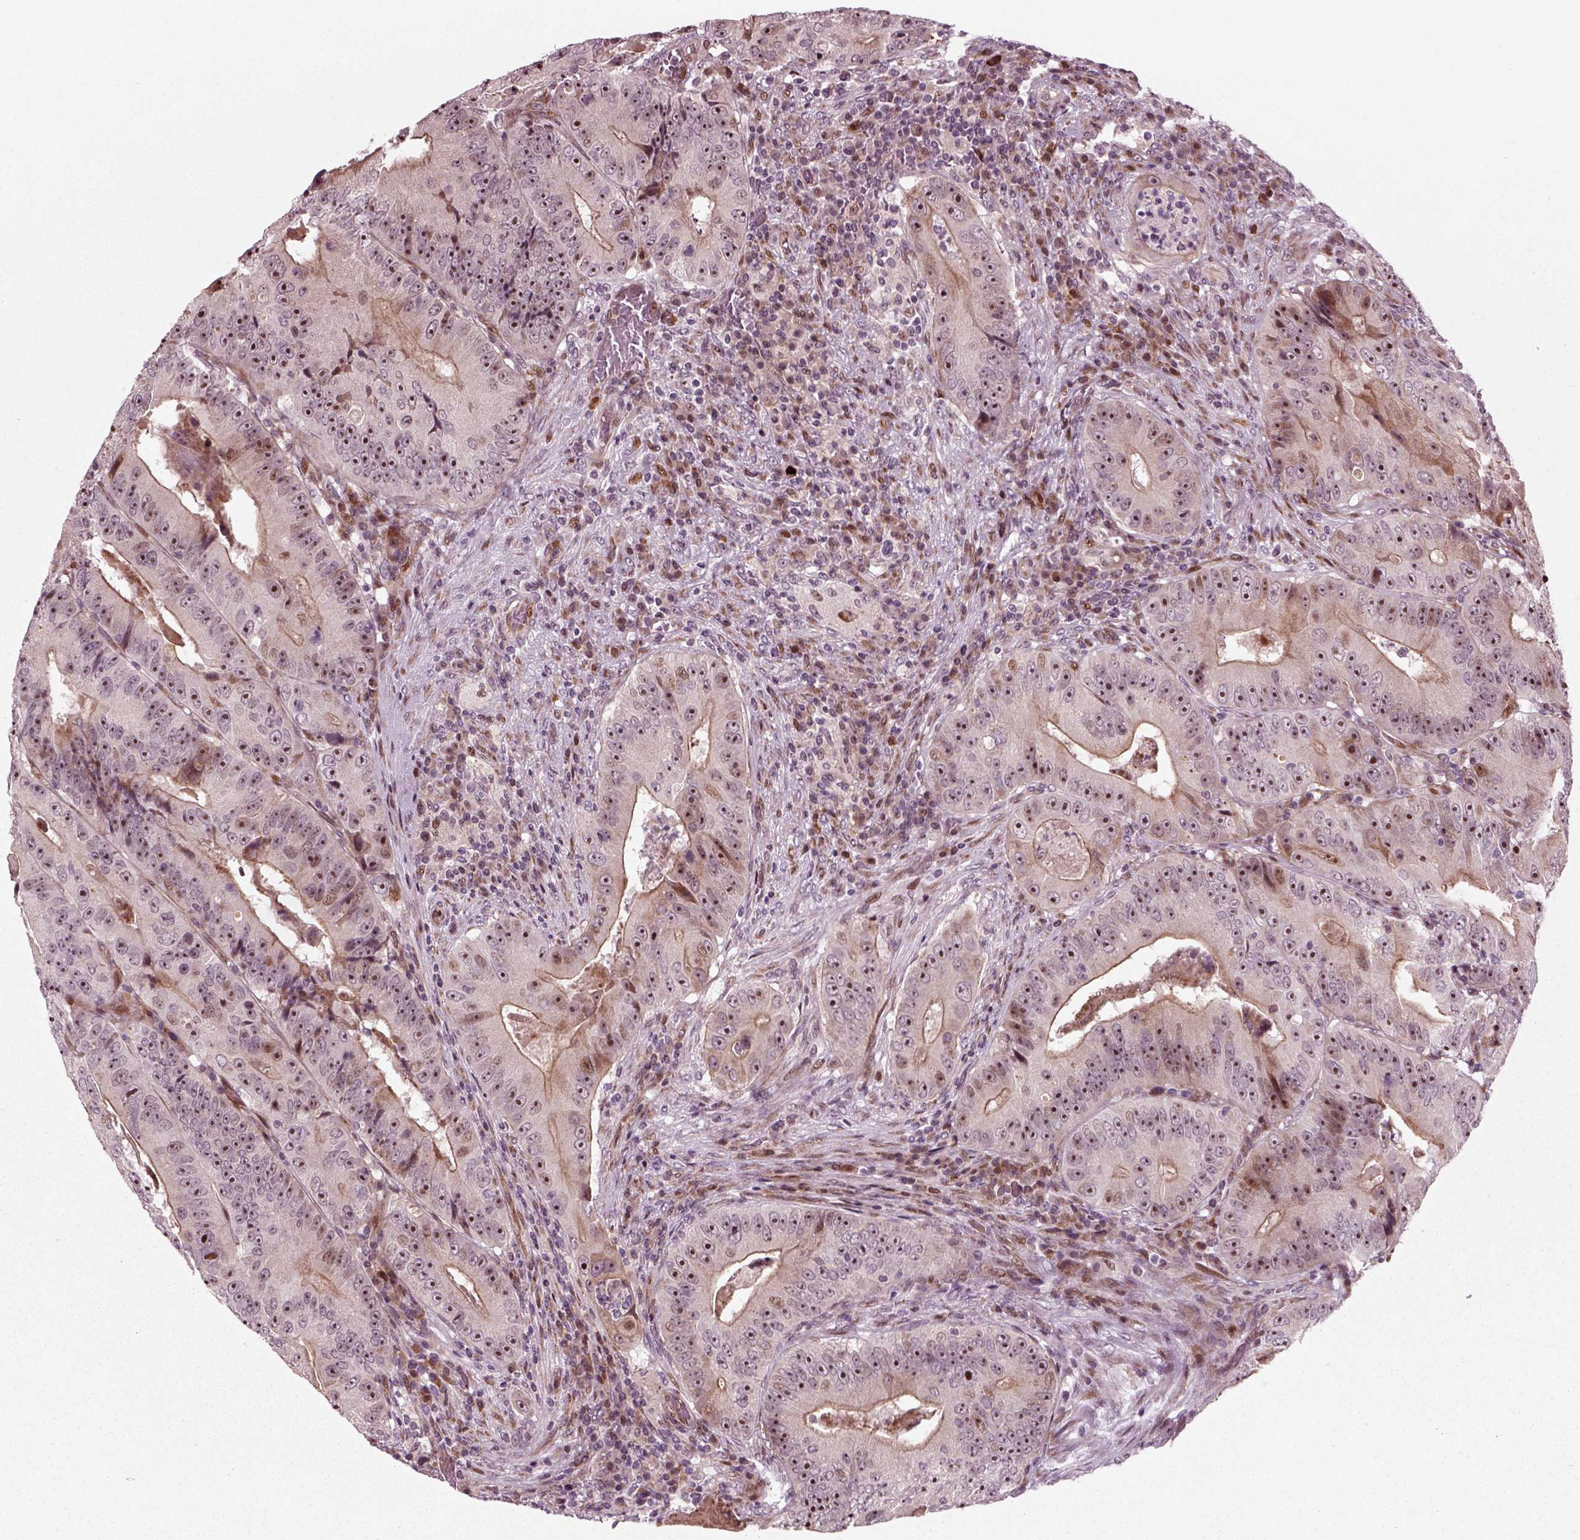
{"staining": {"intensity": "moderate", "quantity": "<25%", "location": "cytoplasmic/membranous,nuclear"}, "tissue": "colorectal cancer", "cell_type": "Tumor cells", "image_type": "cancer", "snomed": [{"axis": "morphology", "description": "Adenocarcinoma, NOS"}, {"axis": "topography", "description": "Colon"}], "caption": "Protein positivity by IHC demonstrates moderate cytoplasmic/membranous and nuclear expression in approximately <25% of tumor cells in colorectal cancer.", "gene": "CDC14A", "patient": {"sex": "female", "age": 86}}